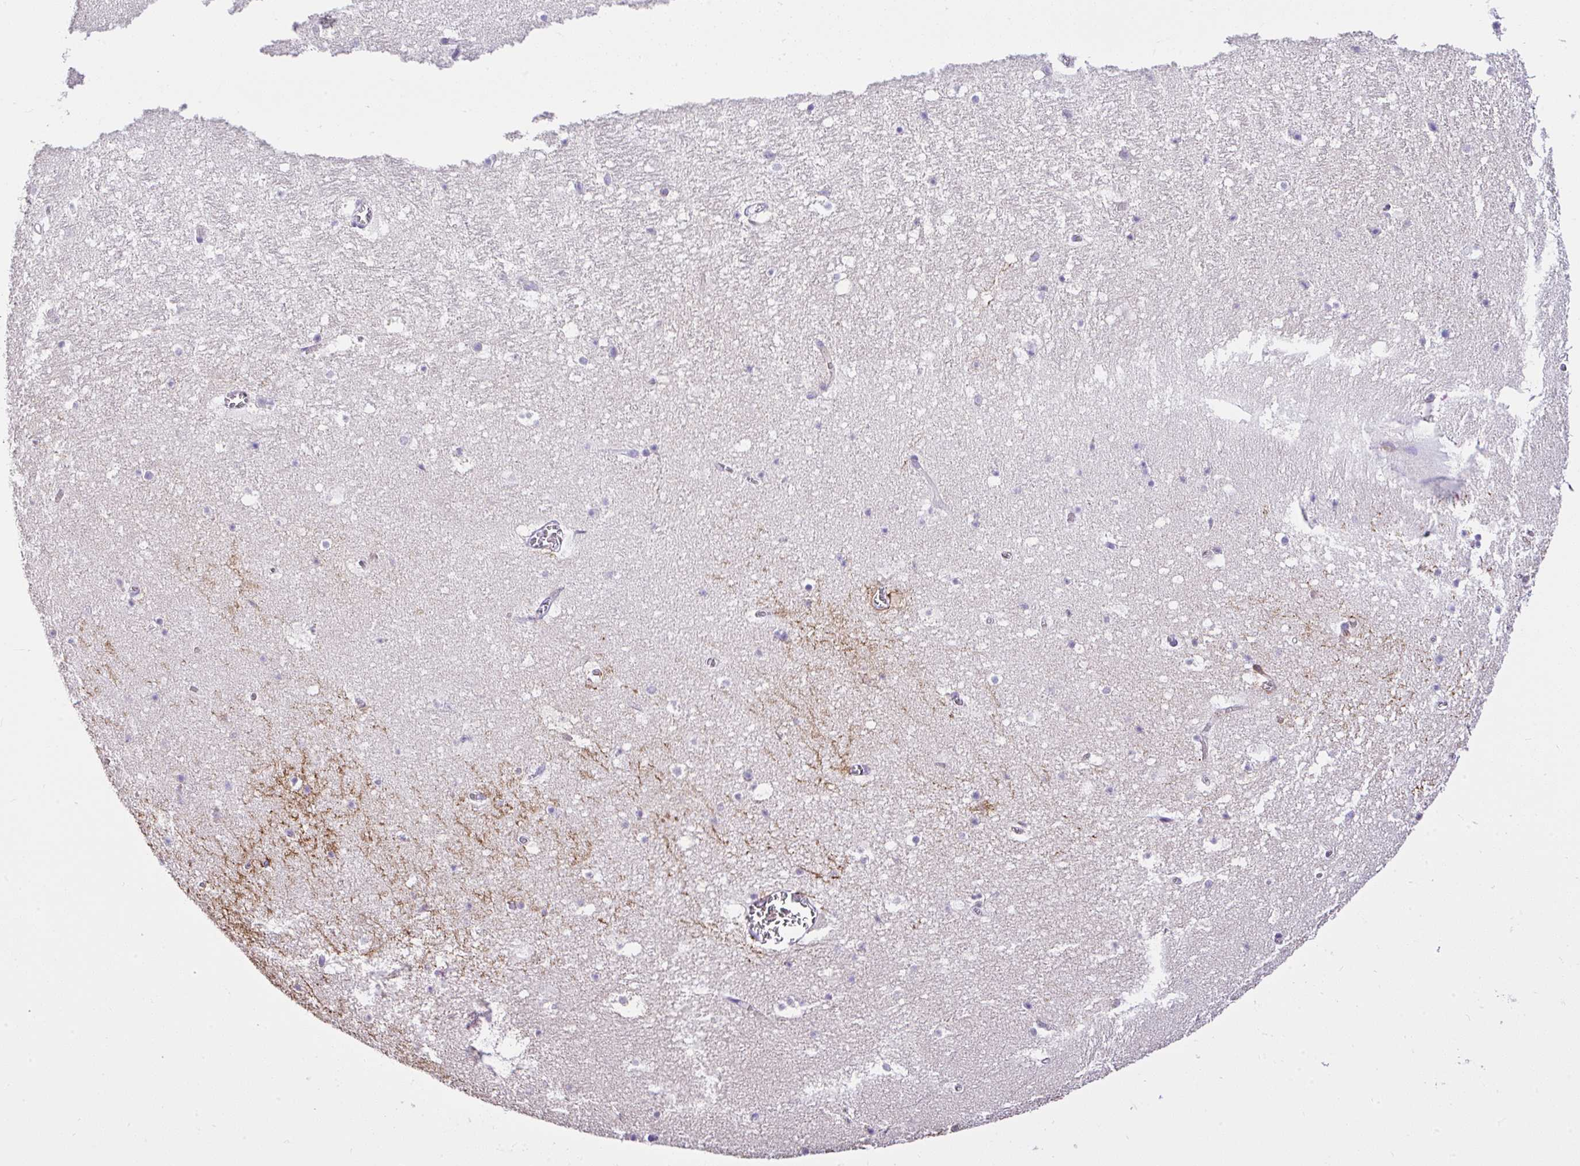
{"staining": {"intensity": "negative", "quantity": "none", "location": "none"}, "tissue": "hippocampus", "cell_type": "Glial cells", "image_type": "normal", "snomed": [{"axis": "morphology", "description": "Normal tissue, NOS"}, {"axis": "topography", "description": "Hippocampus"}], "caption": "This photomicrograph is of unremarkable hippocampus stained with immunohistochemistry to label a protein in brown with the nuclei are counter-stained blue. There is no positivity in glial cells.", "gene": "CTU1", "patient": {"sex": "female", "age": 42}}